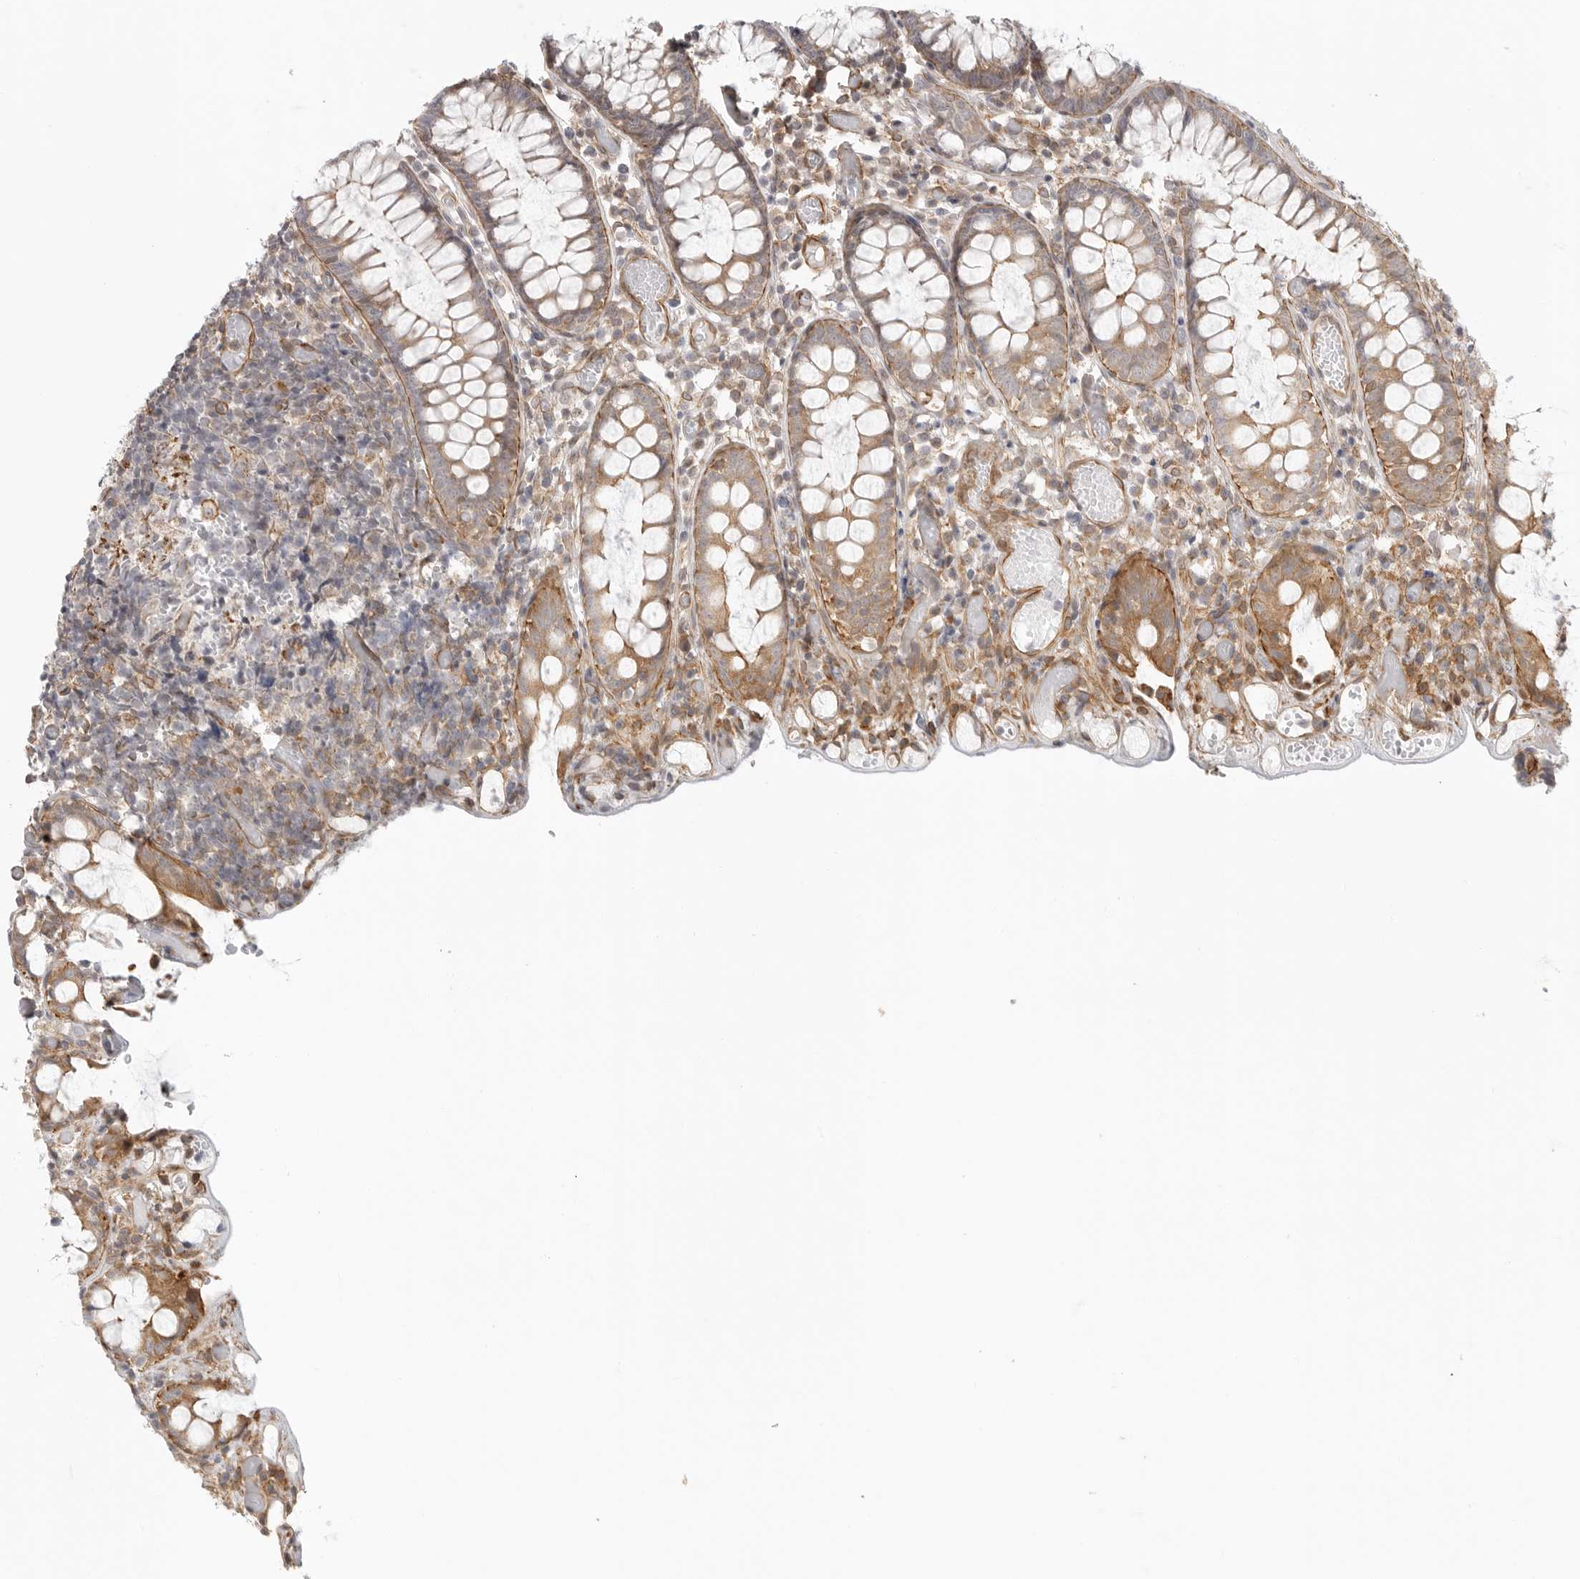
{"staining": {"intensity": "moderate", "quantity": ">75%", "location": "cytoplasmic/membranous"}, "tissue": "colon", "cell_type": "Endothelial cells", "image_type": "normal", "snomed": [{"axis": "morphology", "description": "Normal tissue, NOS"}, {"axis": "topography", "description": "Colon"}], "caption": "An image of colon stained for a protein displays moderate cytoplasmic/membranous brown staining in endothelial cells. The protein is shown in brown color, while the nuclei are stained blue.", "gene": "ATOH7", "patient": {"sex": "male", "age": 14}}